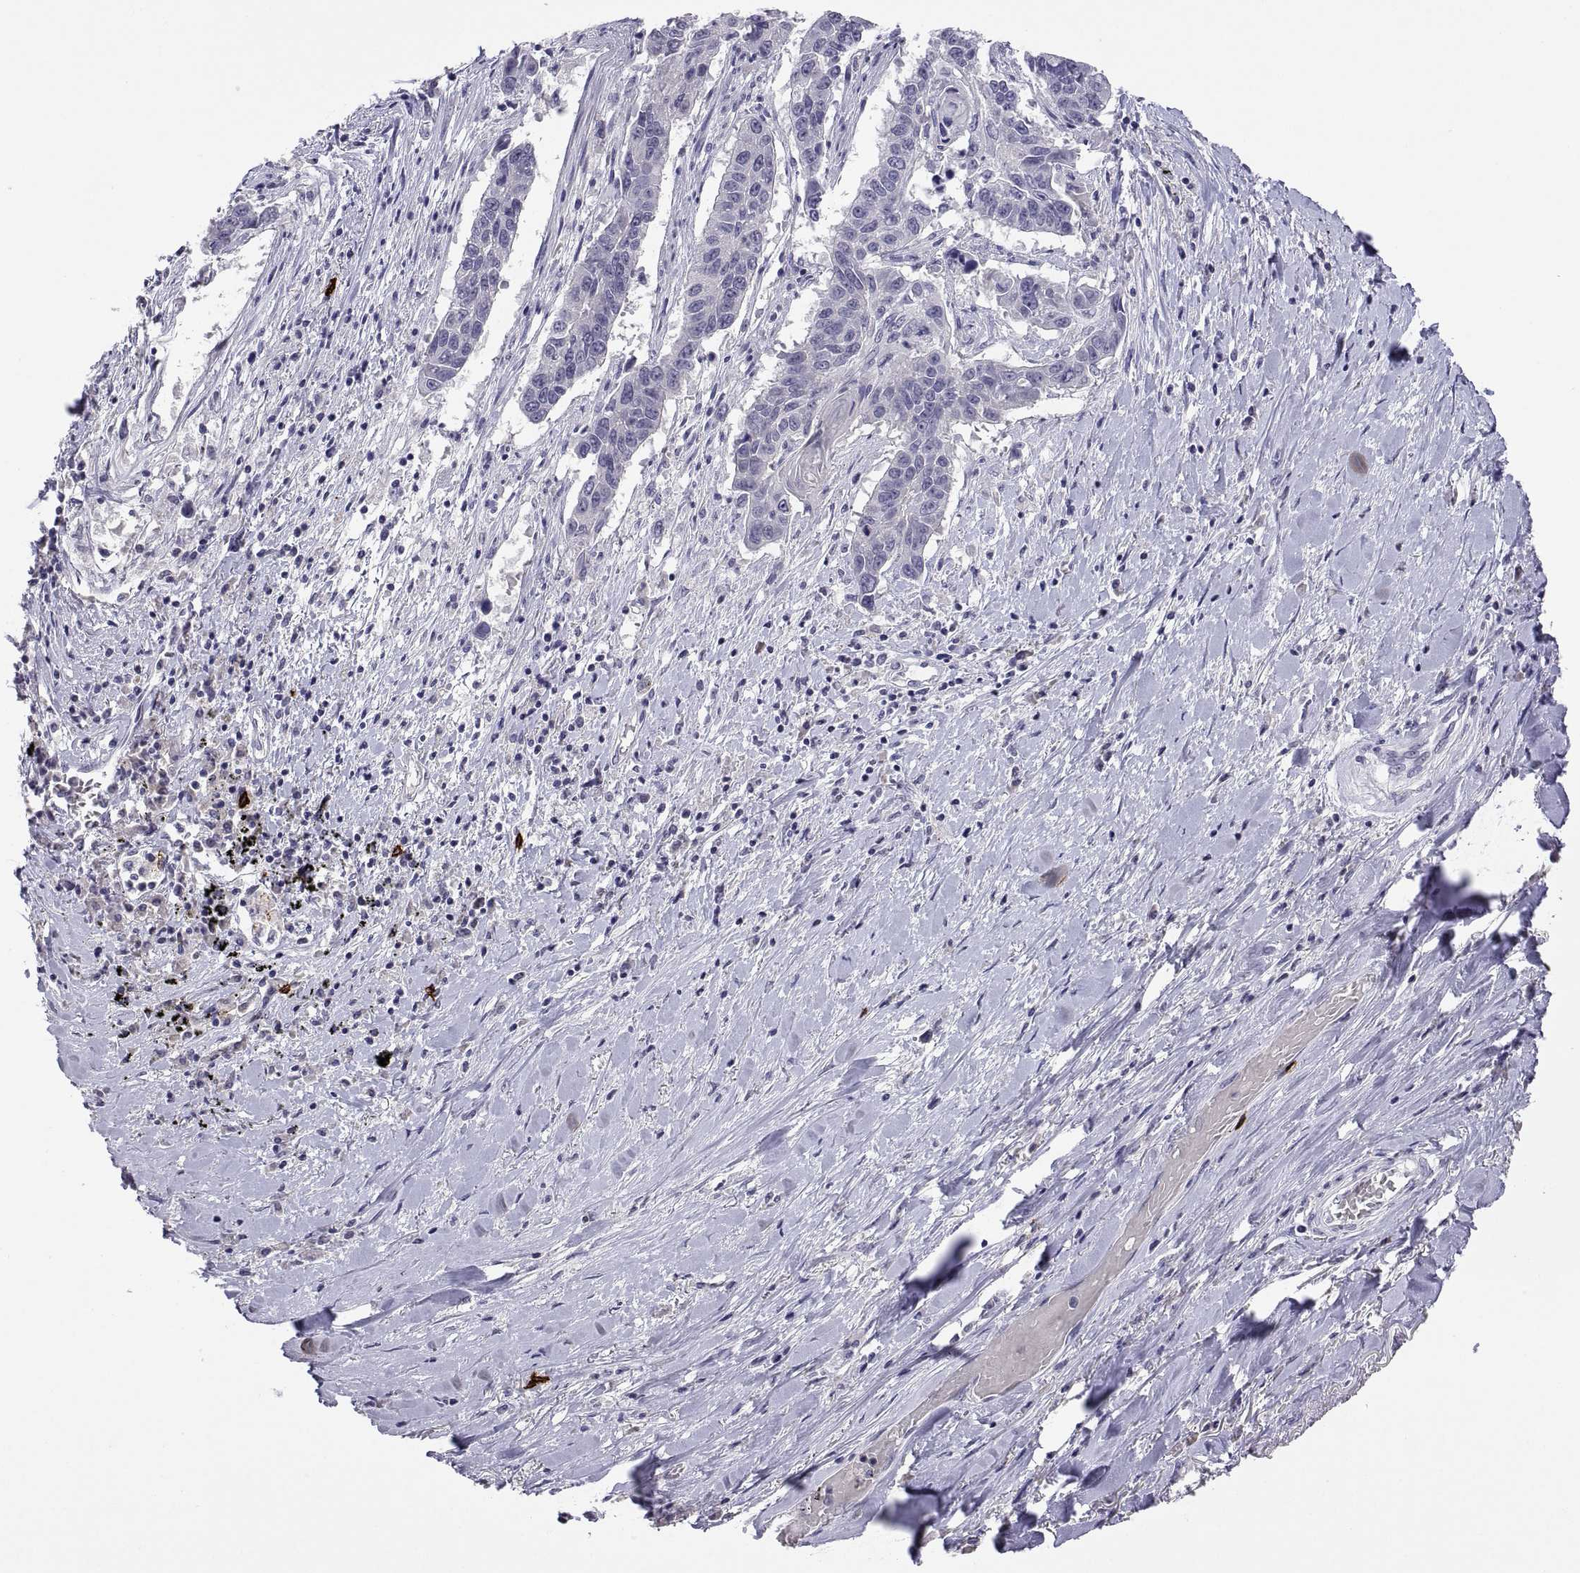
{"staining": {"intensity": "negative", "quantity": "none", "location": "none"}, "tissue": "lung cancer", "cell_type": "Tumor cells", "image_type": "cancer", "snomed": [{"axis": "morphology", "description": "Squamous cell carcinoma, NOS"}, {"axis": "topography", "description": "Lung"}], "caption": "Immunohistochemistry of human lung cancer demonstrates no expression in tumor cells. Nuclei are stained in blue.", "gene": "MS4A1", "patient": {"sex": "male", "age": 73}}